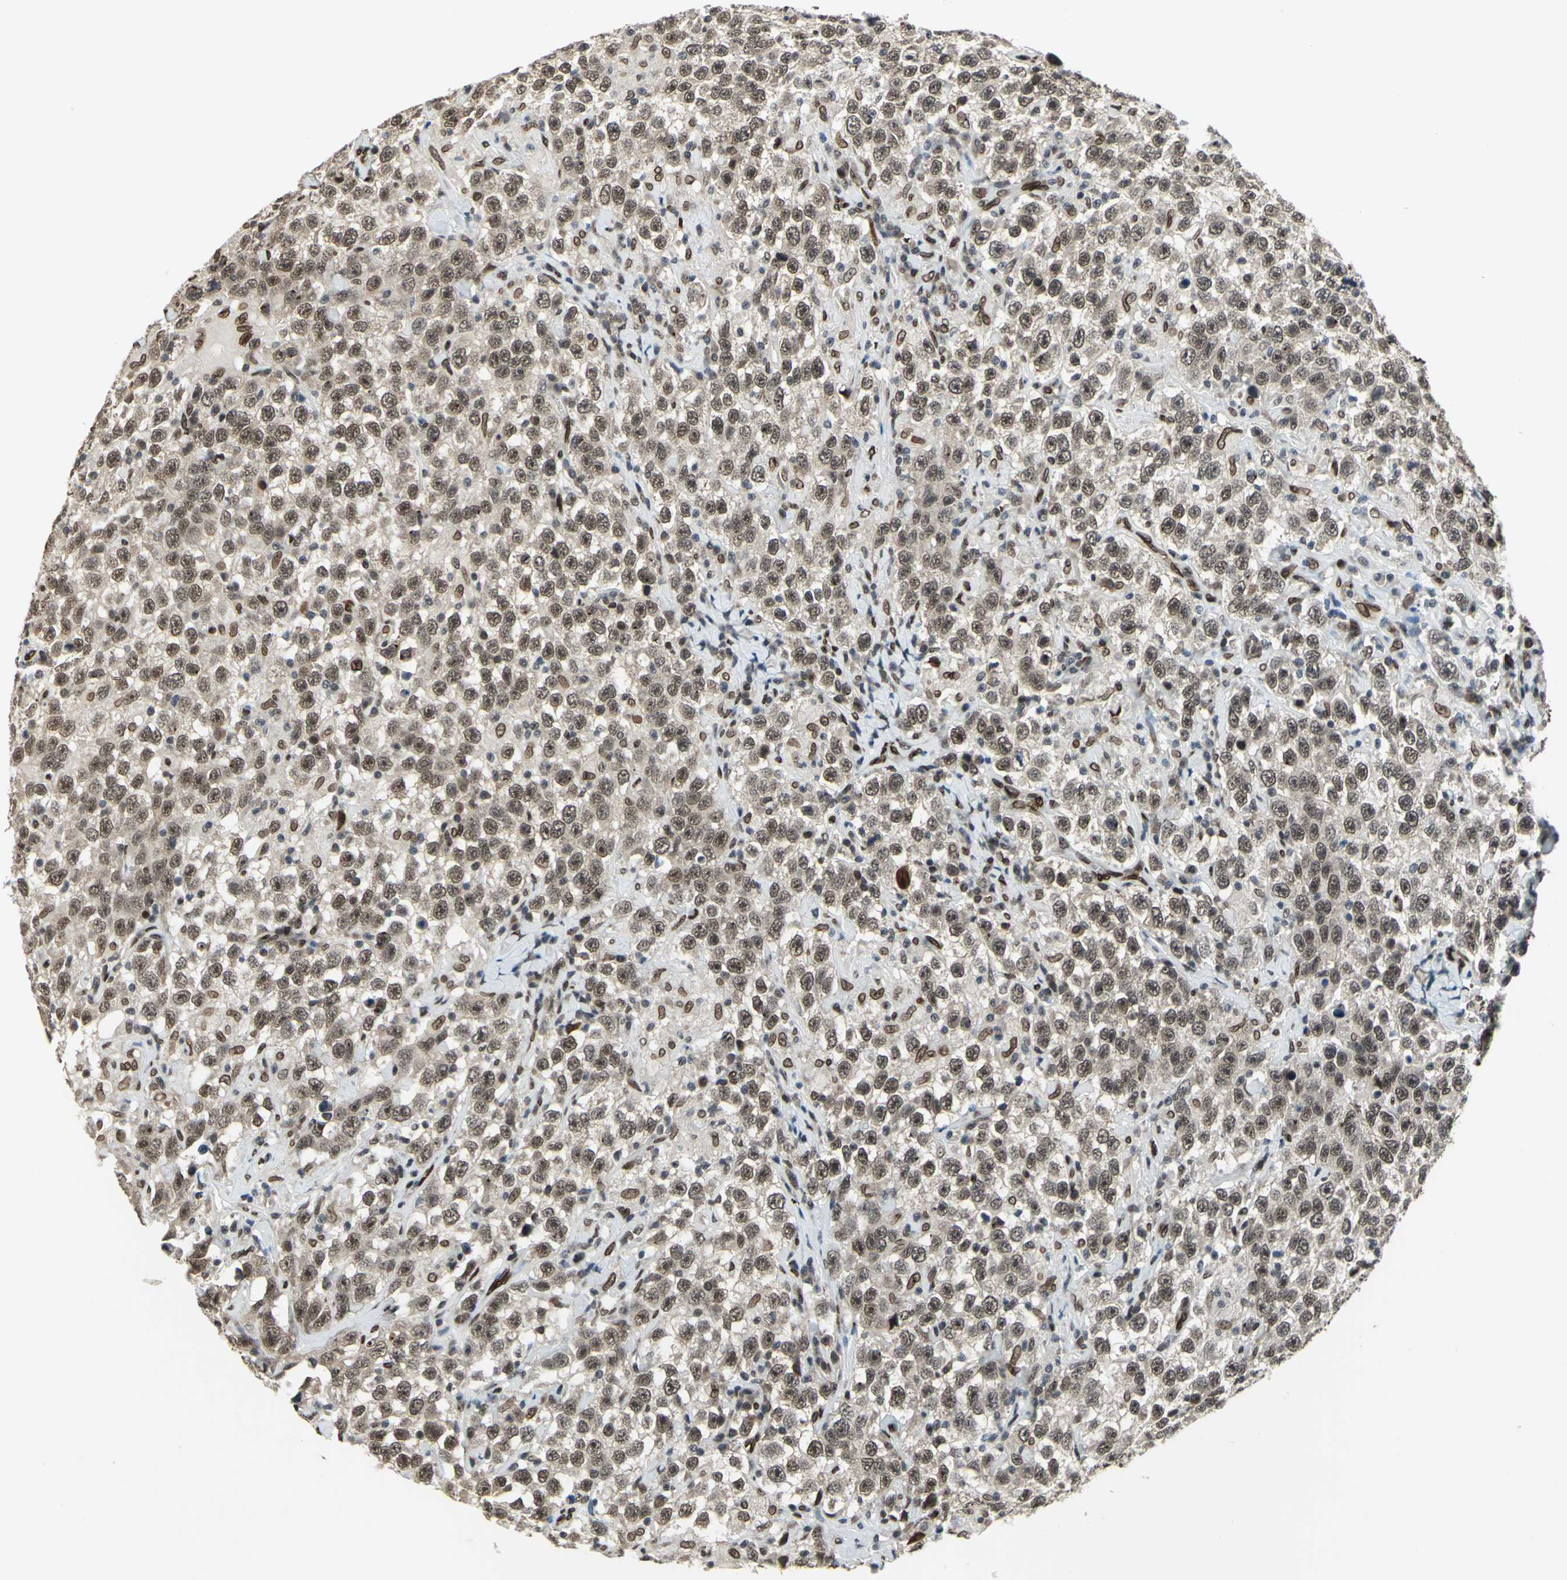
{"staining": {"intensity": "moderate", "quantity": ">75%", "location": "nuclear"}, "tissue": "testis cancer", "cell_type": "Tumor cells", "image_type": "cancer", "snomed": [{"axis": "morphology", "description": "Seminoma, NOS"}, {"axis": "topography", "description": "Testis"}], "caption": "A histopathology image of human testis seminoma stained for a protein exhibits moderate nuclear brown staining in tumor cells.", "gene": "ISY1", "patient": {"sex": "male", "age": 41}}